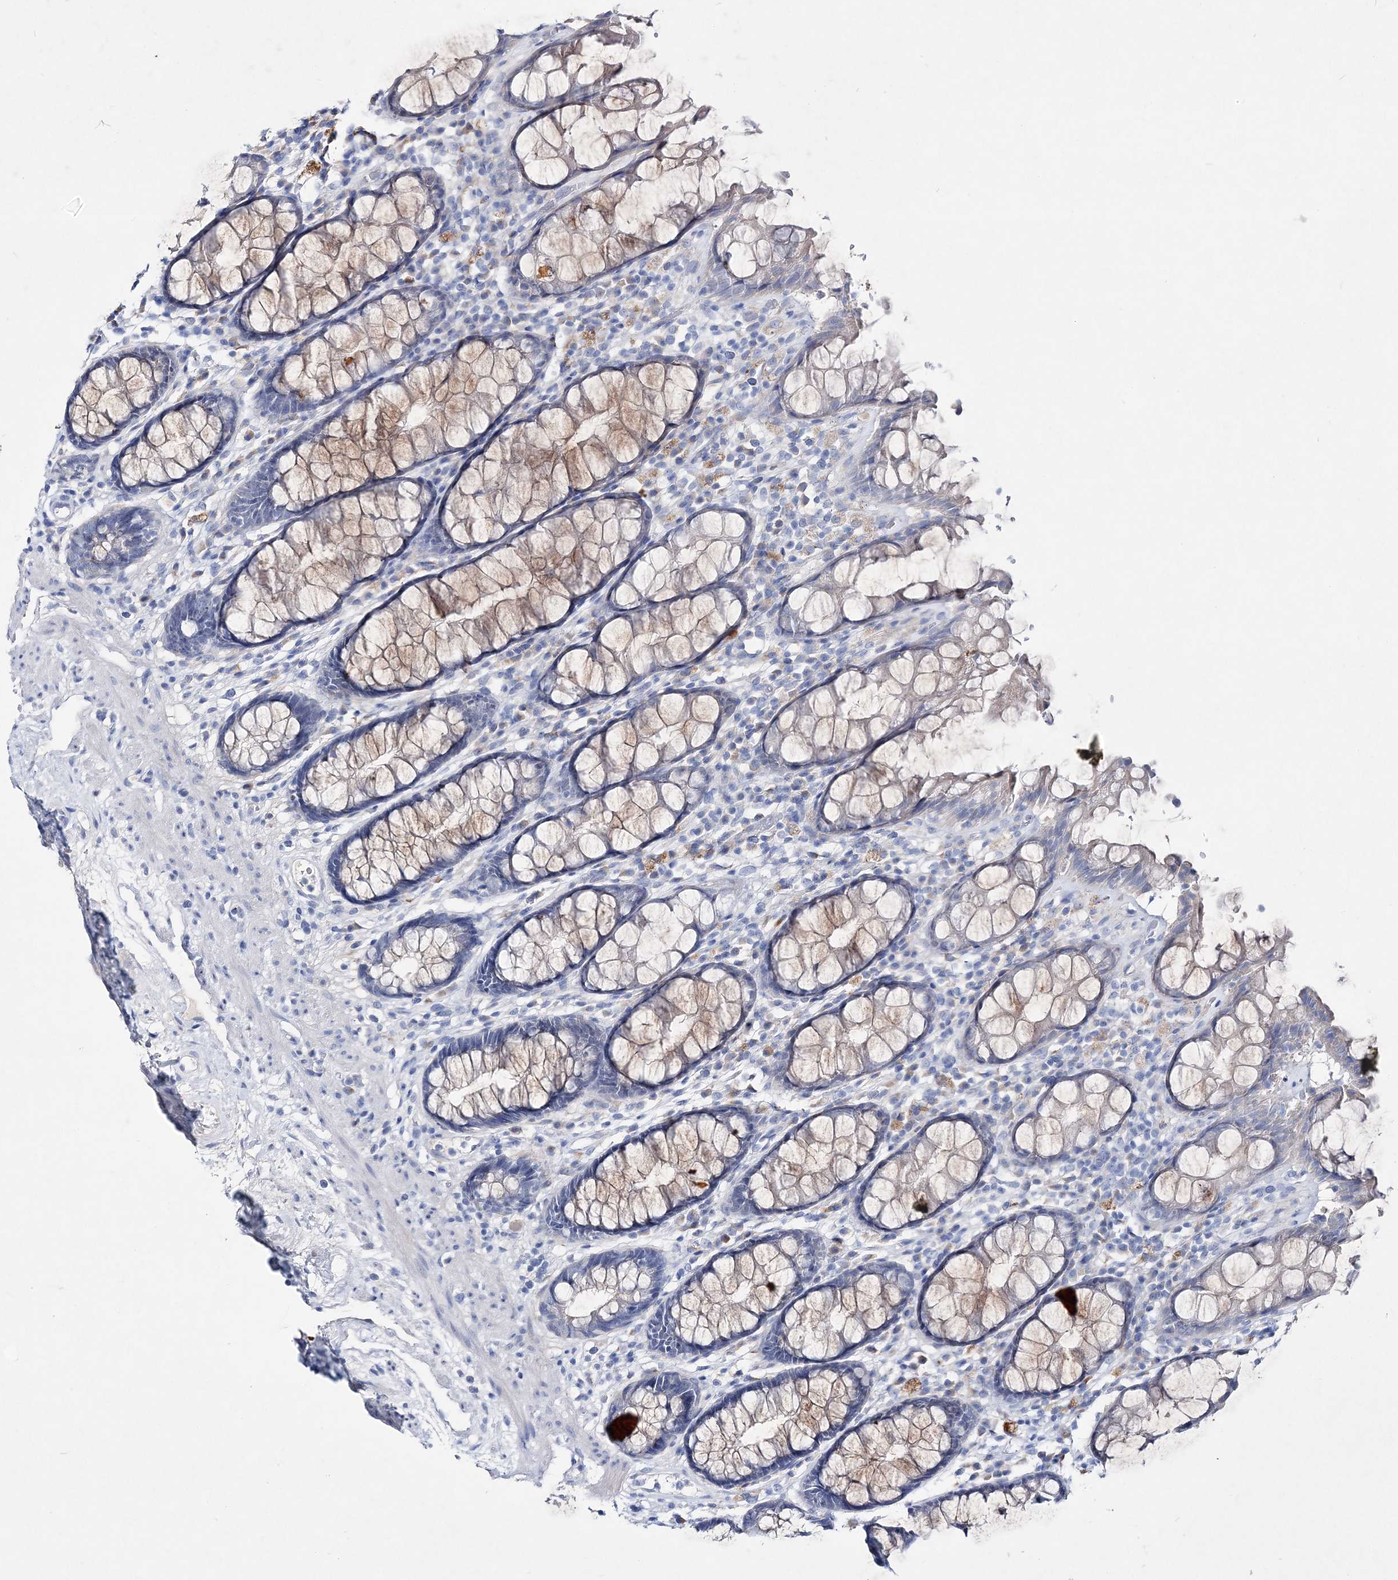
{"staining": {"intensity": "weak", "quantity": "<25%", "location": "cytoplasmic/membranous"}, "tissue": "rectum", "cell_type": "Glandular cells", "image_type": "normal", "snomed": [{"axis": "morphology", "description": "Normal tissue, NOS"}, {"axis": "topography", "description": "Rectum"}], "caption": "A high-resolution micrograph shows immunohistochemistry staining of benign rectum, which shows no significant staining in glandular cells.", "gene": "SPINK7", "patient": {"sex": "male", "age": 64}}